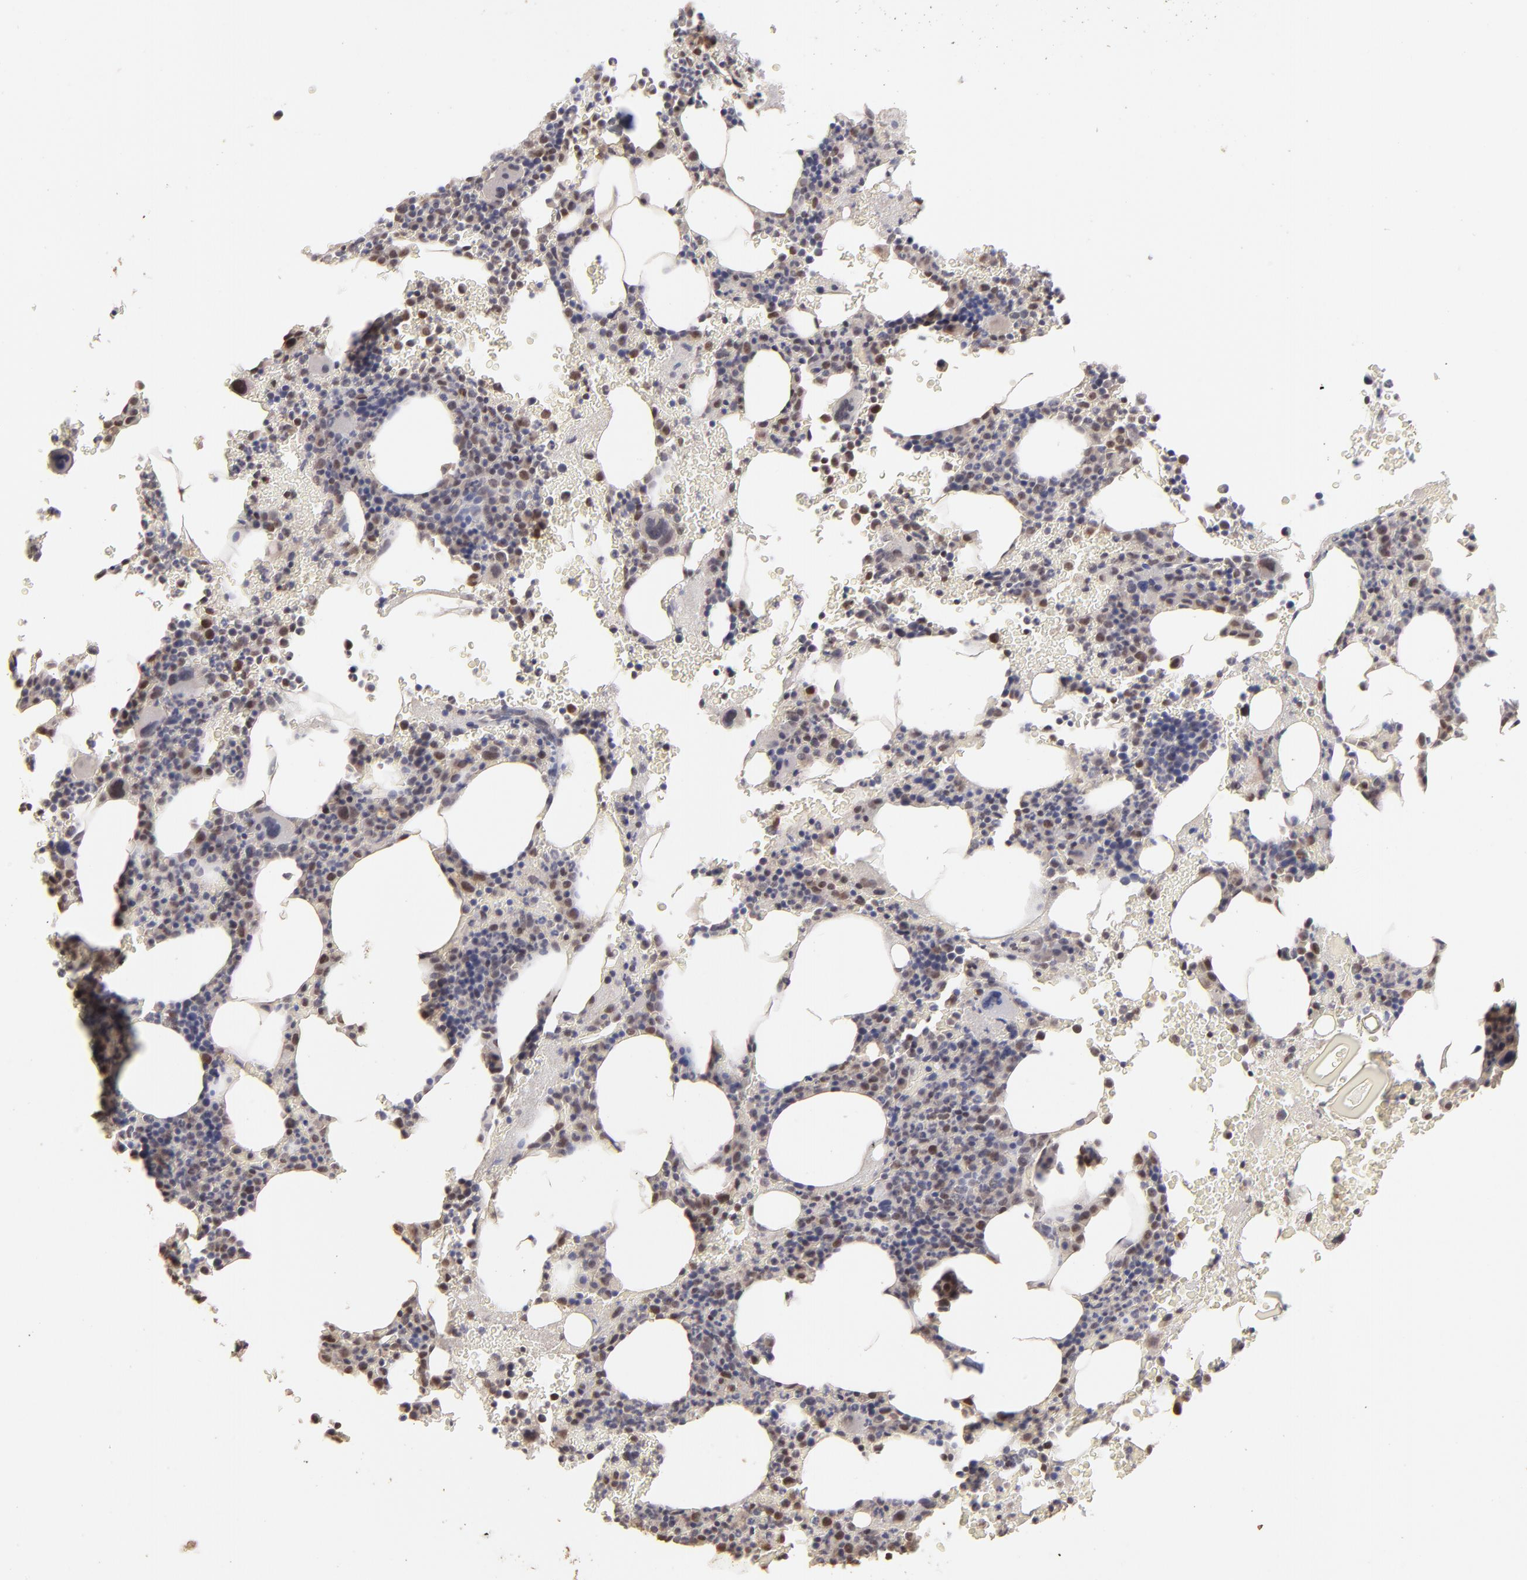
{"staining": {"intensity": "moderate", "quantity": "25%-75%", "location": "nuclear"}, "tissue": "bone marrow", "cell_type": "Hematopoietic cells", "image_type": "normal", "snomed": [{"axis": "morphology", "description": "Normal tissue, NOS"}, {"axis": "topography", "description": "Bone marrow"}], "caption": "Brown immunohistochemical staining in unremarkable human bone marrow reveals moderate nuclear expression in approximately 25%-75% of hematopoietic cells.", "gene": "CLOCK", "patient": {"sex": "male", "age": 82}}